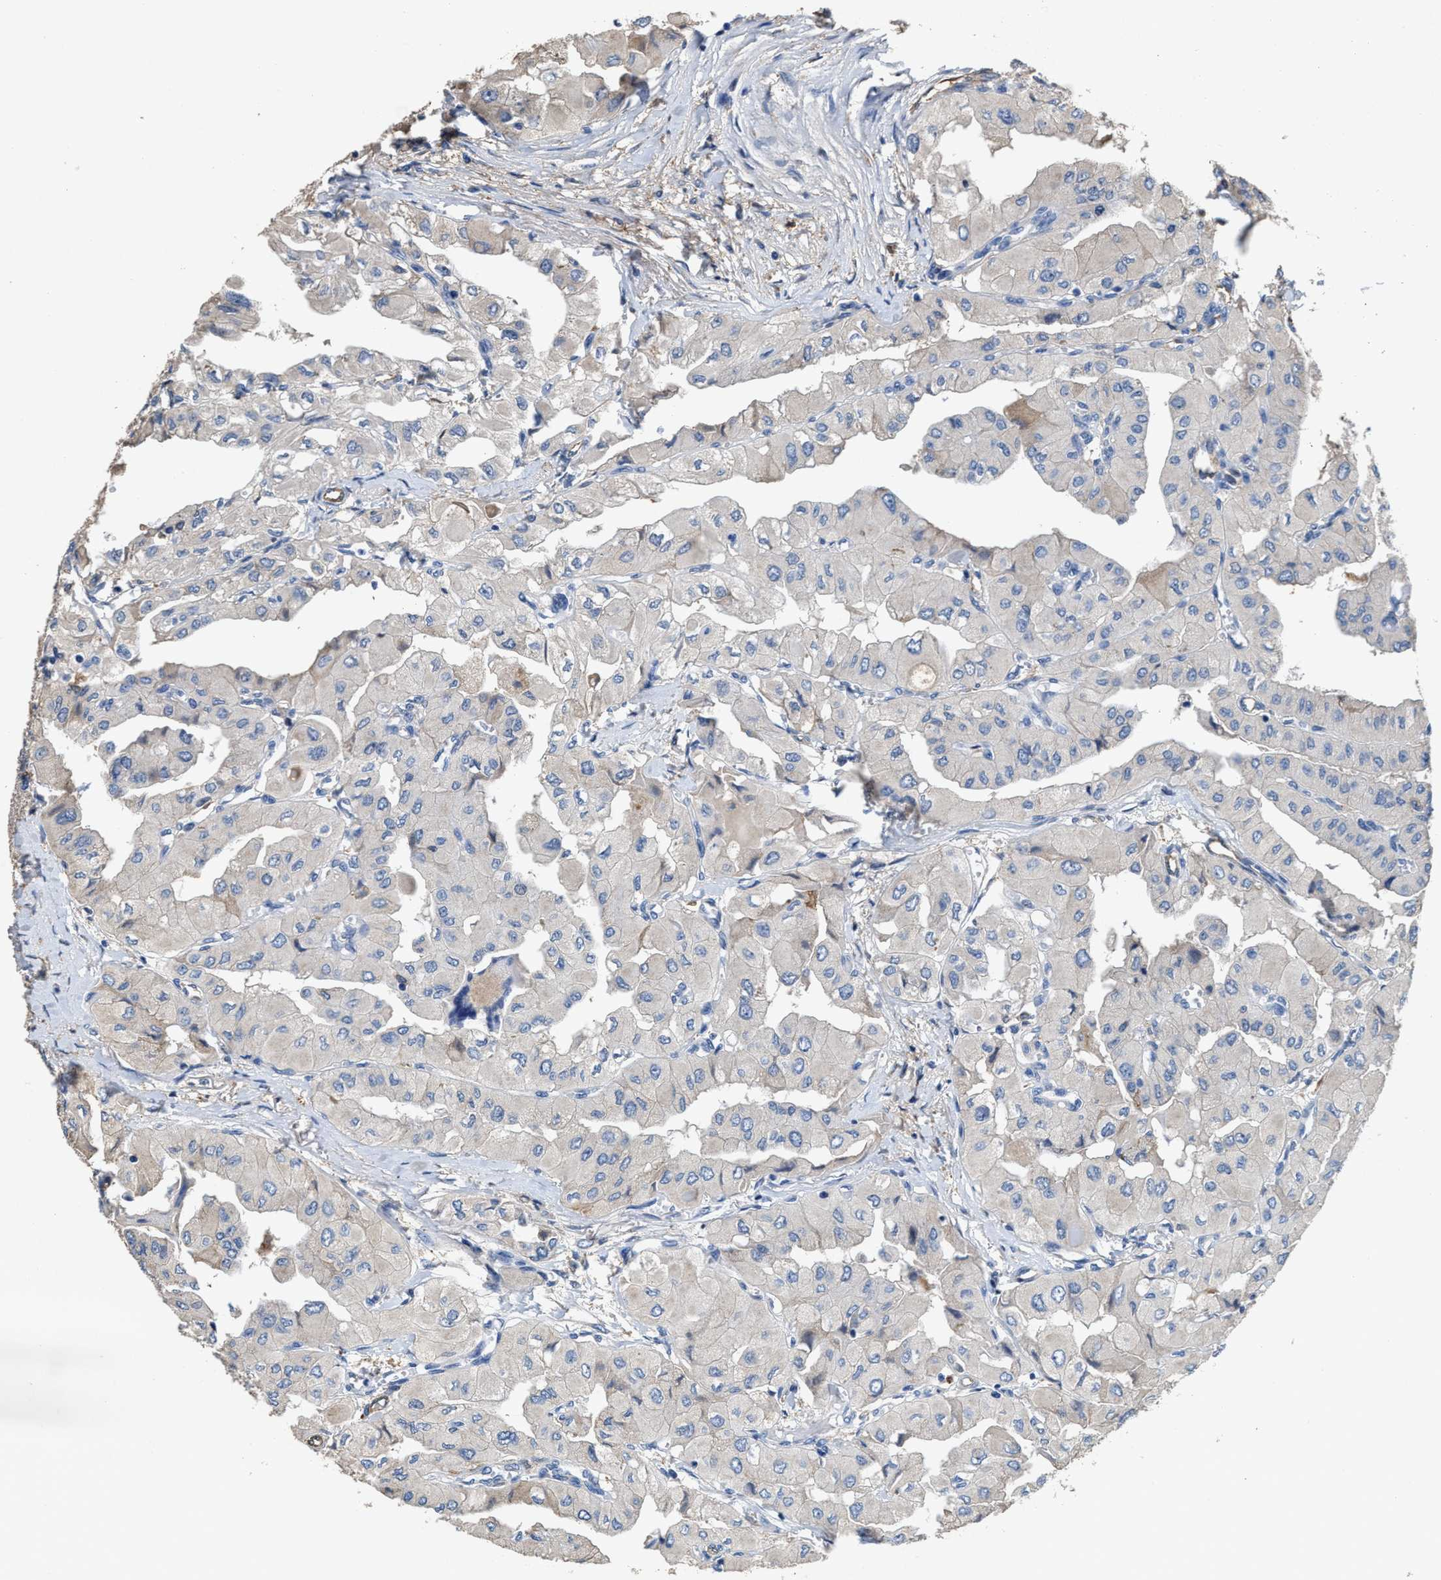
{"staining": {"intensity": "negative", "quantity": "none", "location": "none"}, "tissue": "thyroid cancer", "cell_type": "Tumor cells", "image_type": "cancer", "snomed": [{"axis": "morphology", "description": "Papillary adenocarcinoma, NOS"}, {"axis": "topography", "description": "Thyroid gland"}], "caption": "Tumor cells are negative for protein expression in human papillary adenocarcinoma (thyroid). (DAB (3,3'-diaminobenzidine) IHC visualized using brightfield microscopy, high magnification).", "gene": "PEG10", "patient": {"sex": "female", "age": 59}}